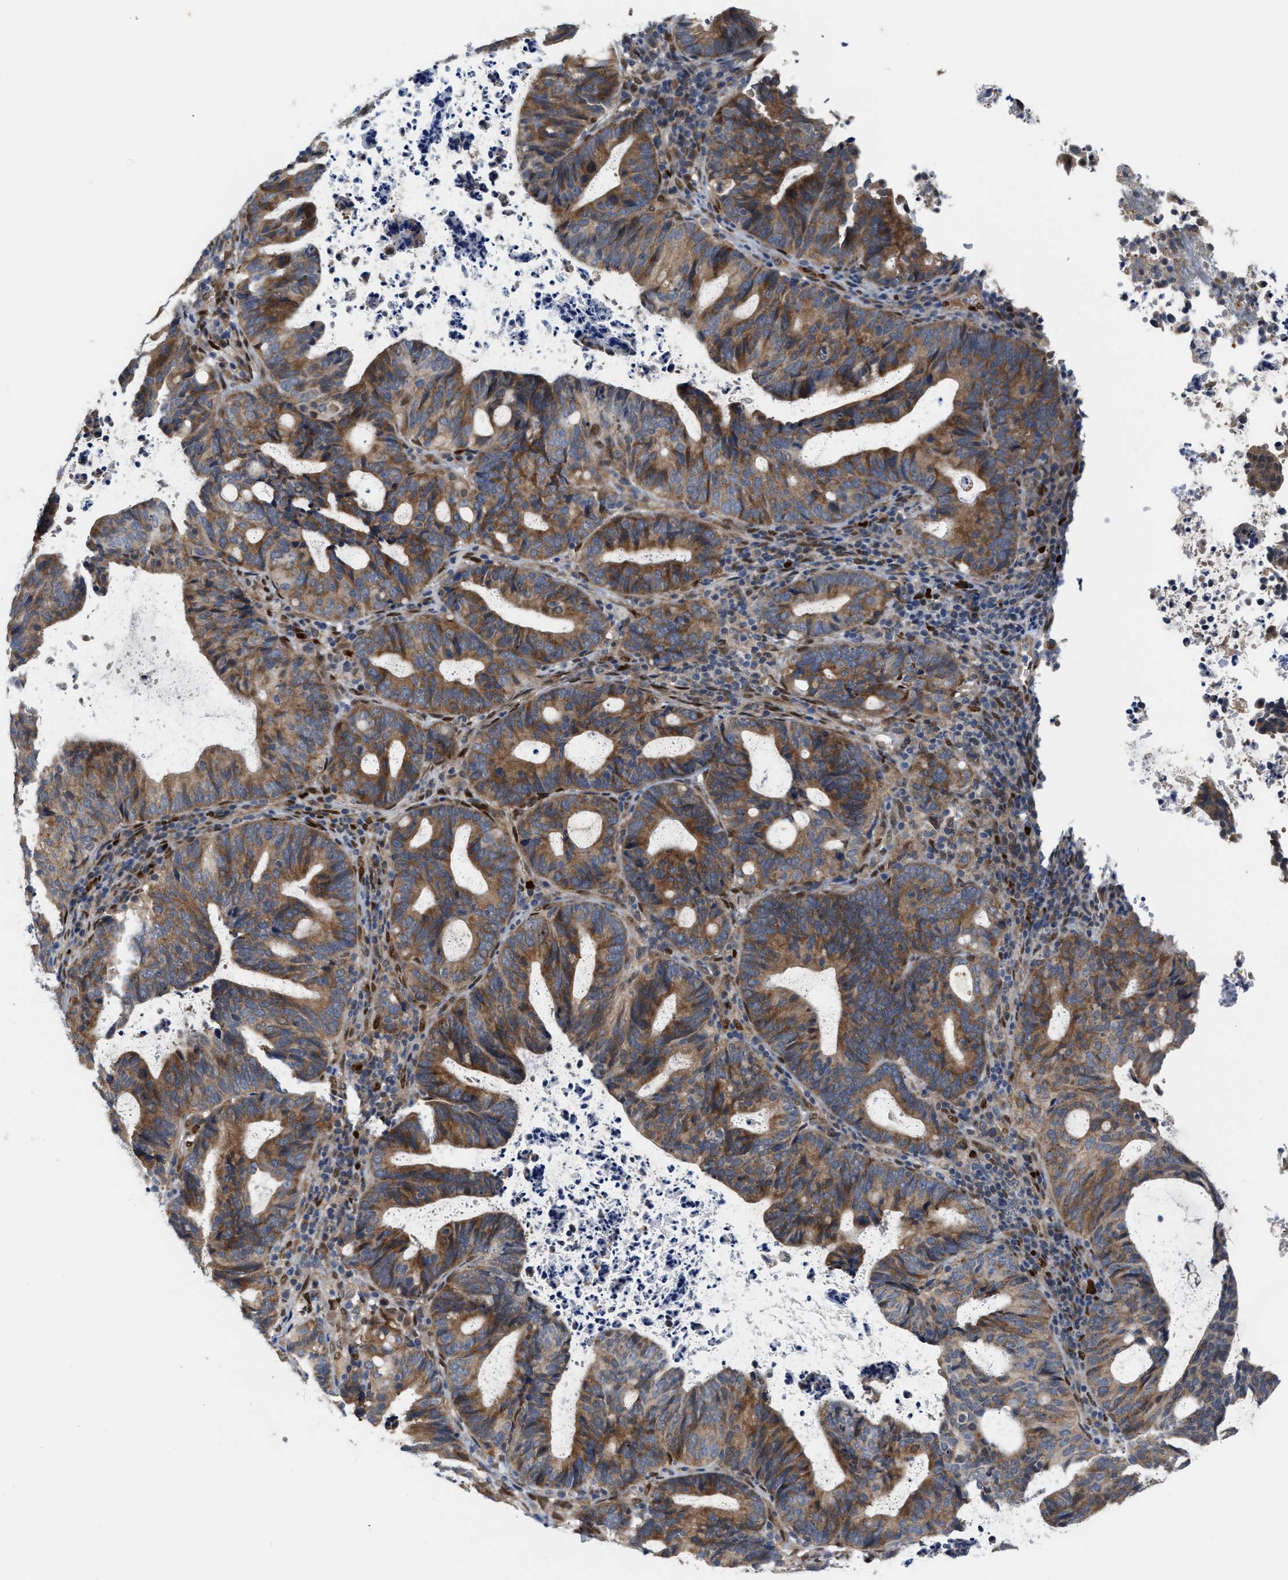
{"staining": {"intensity": "moderate", "quantity": ">75%", "location": "cytoplasmic/membranous"}, "tissue": "endometrial cancer", "cell_type": "Tumor cells", "image_type": "cancer", "snomed": [{"axis": "morphology", "description": "Adenocarcinoma, NOS"}, {"axis": "topography", "description": "Uterus"}], "caption": "There is medium levels of moderate cytoplasmic/membranous staining in tumor cells of endometrial cancer (adenocarcinoma), as demonstrated by immunohistochemical staining (brown color).", "gene": "TCF4", "patient": {"sex": "female", "age": 83}}